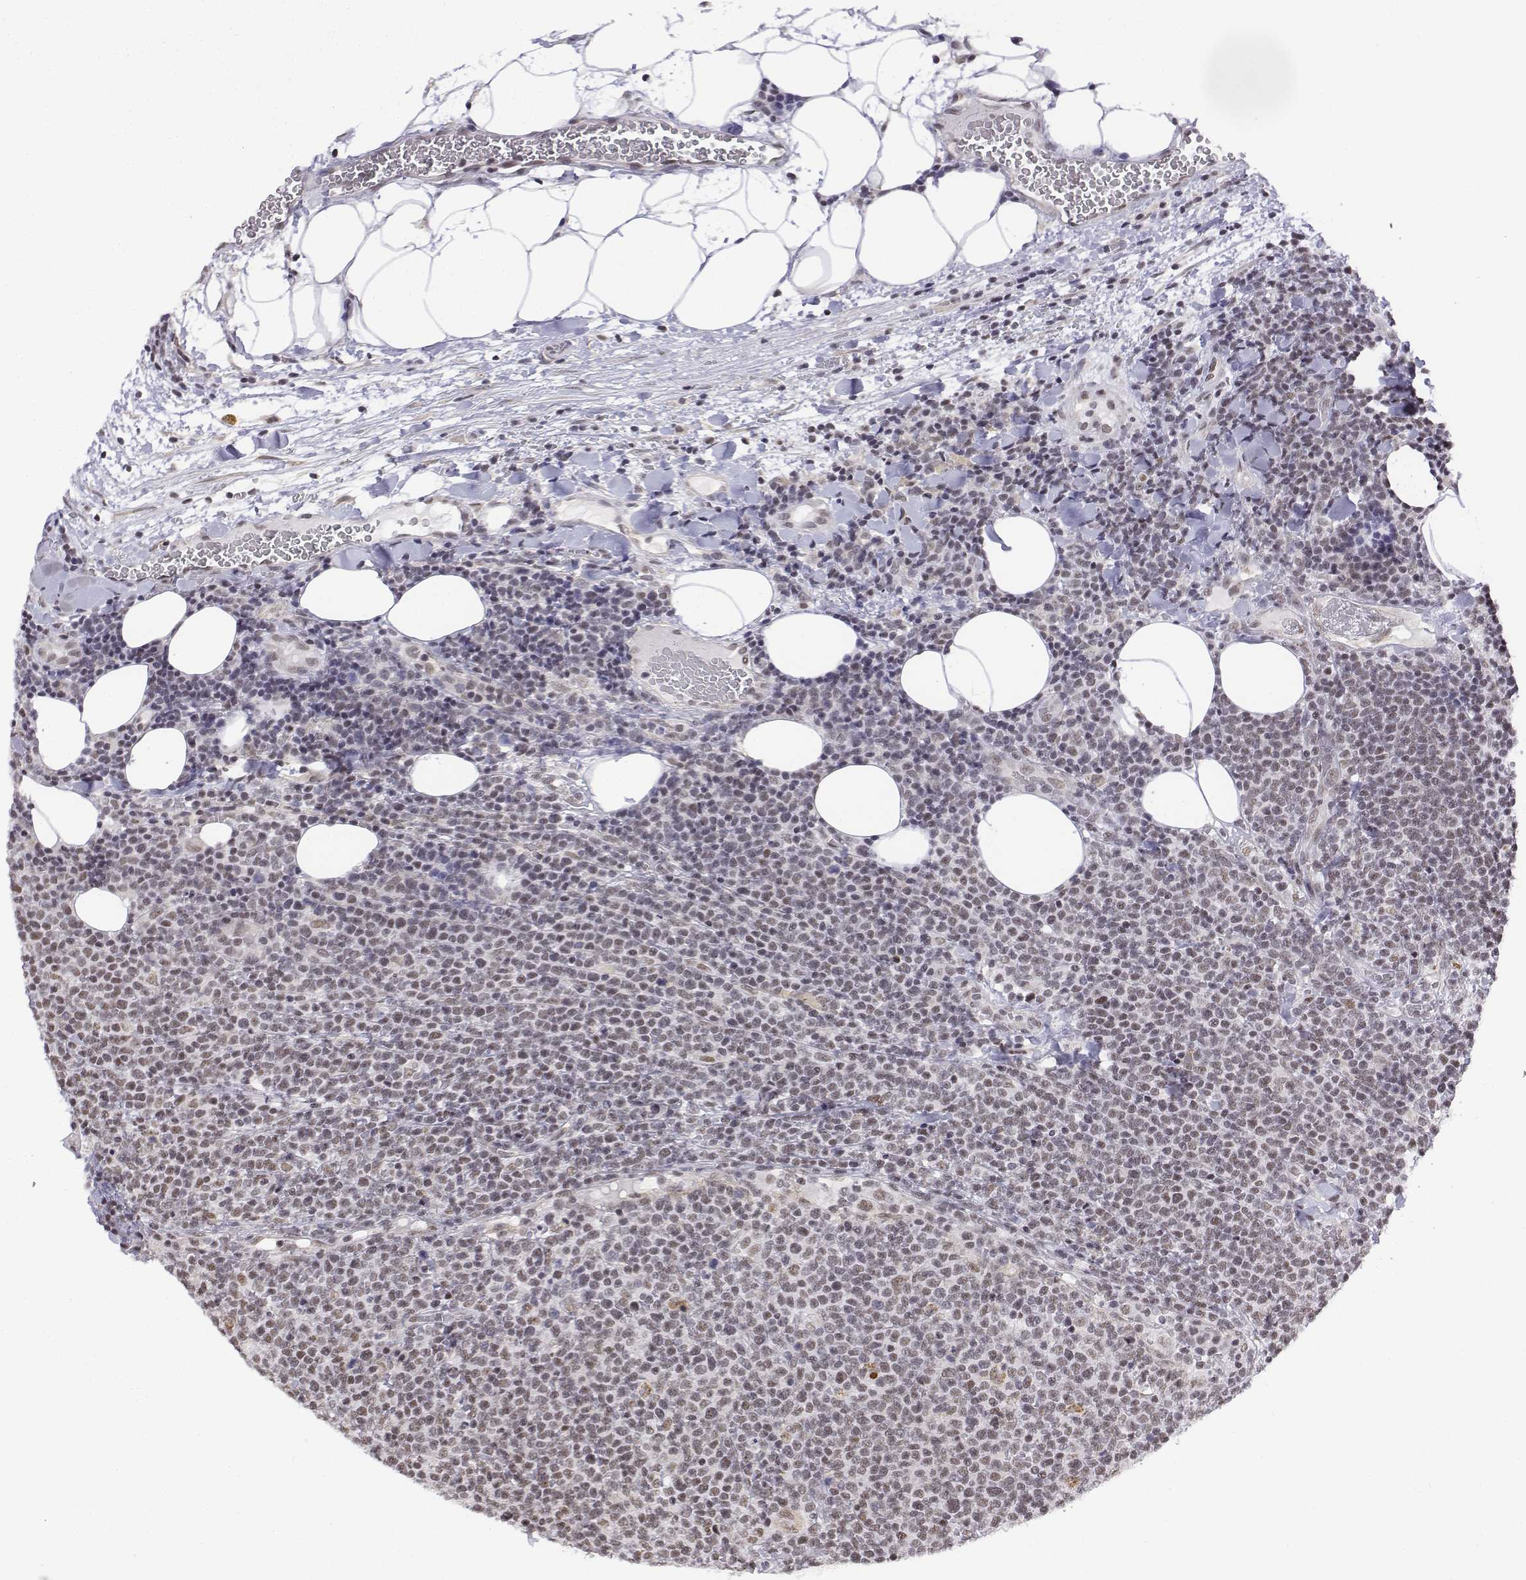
{"staining": {"intensity": "weak", "quantity": ">75%", "location": "nuclear"}, "tissue": "lymphoma", "cell_type": "Tumor cells", "image_type": "cancer", "snomed": [{"axis": "morphology", "description": "Malignant lymphoma, non-Hodgkin's type, High grade"}, {"axis": "topography", "description": "Lymph node"}], "caption": "Malignant lymphoma, non-Hodgkin's type (high-grade) stained with a protein marker reveals weak staining in tumor cells.", "gene": "SETD1A", "patient": {"sex": "male", "age": 61}}